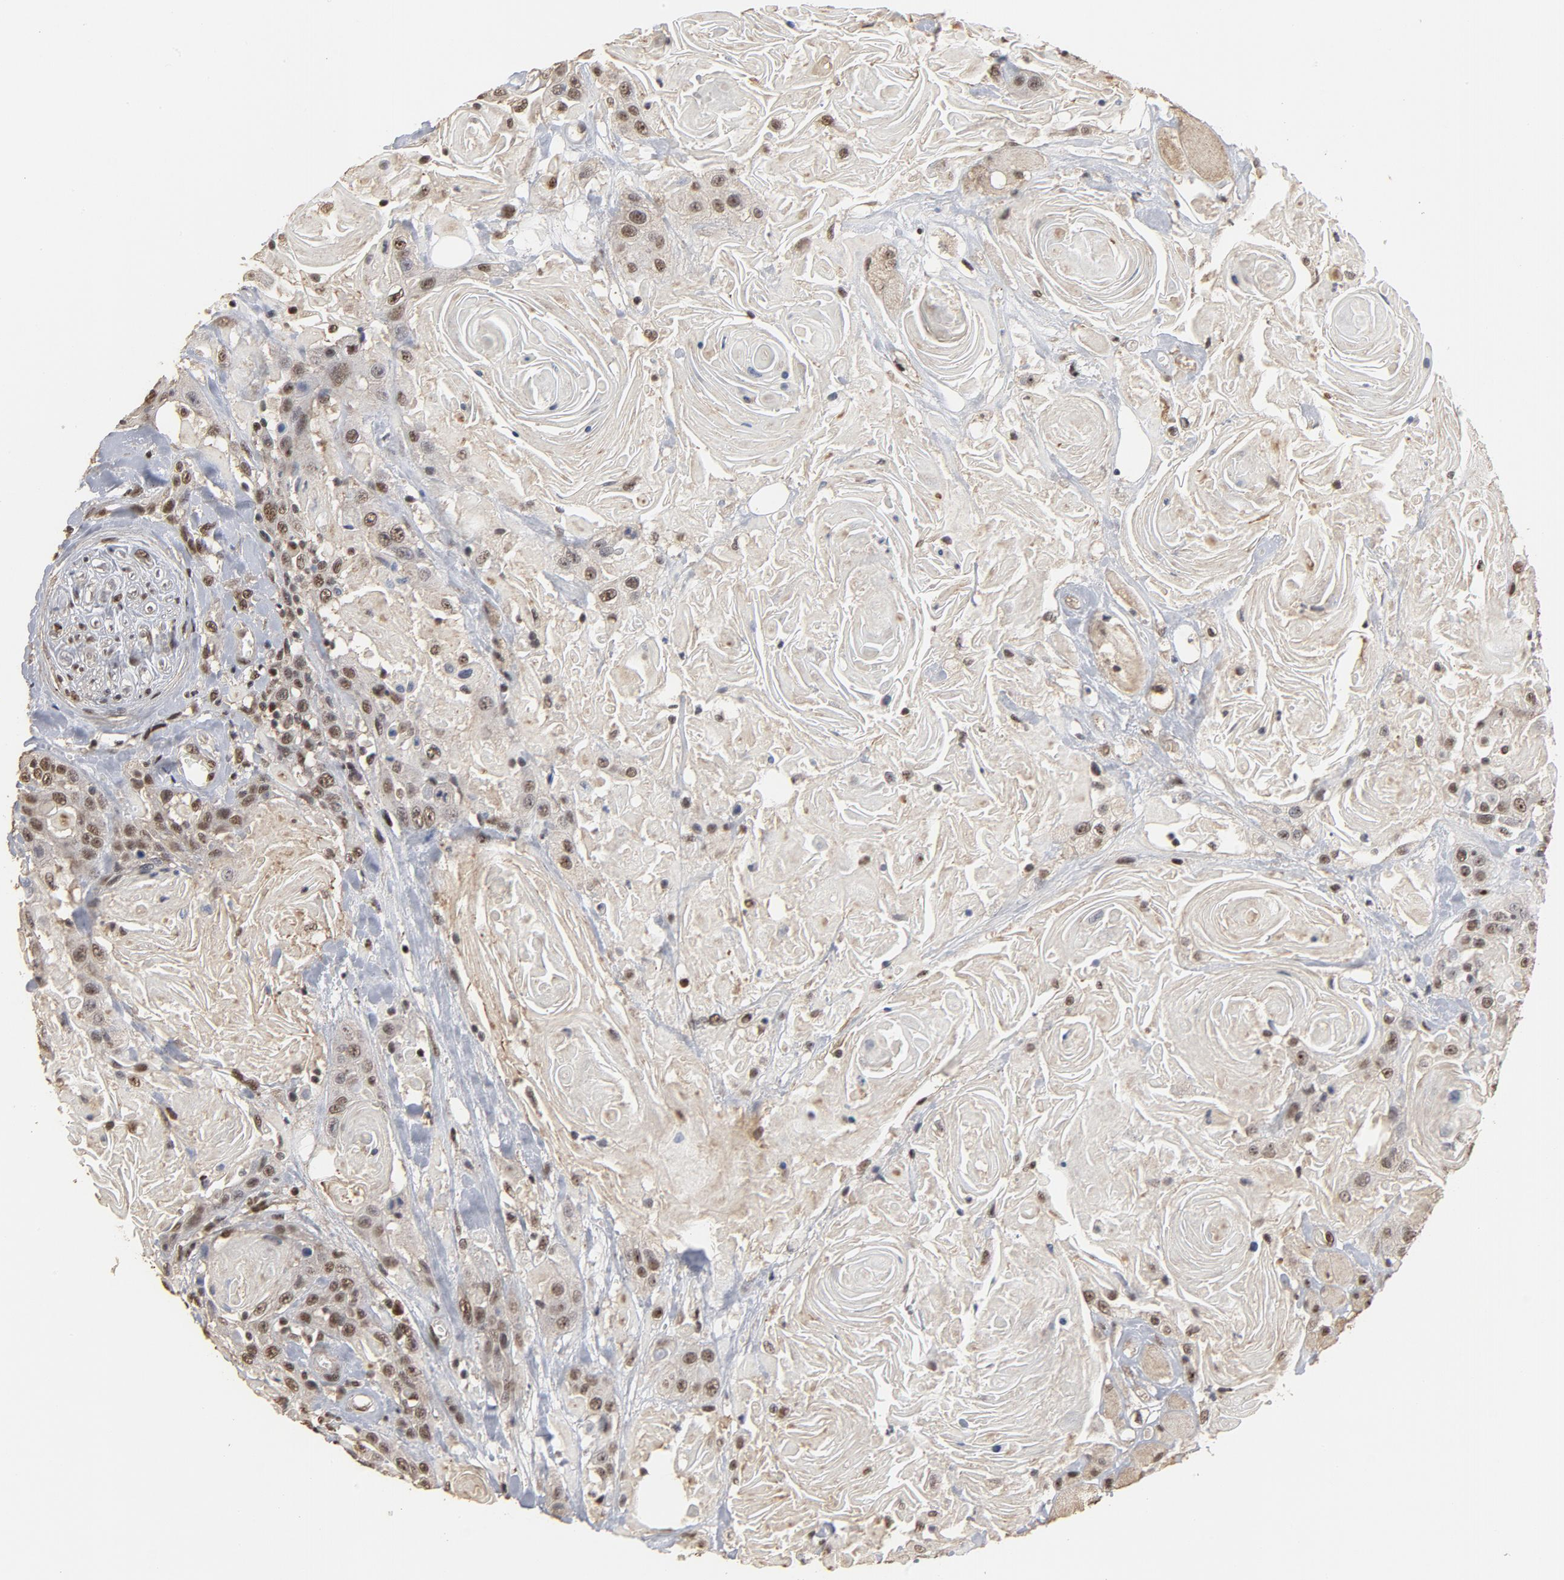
{"staining": {"intensity": "moderate", "quantity": ">75%", "location": "nuclear"}, "tissue": "head and neck cancer", "cell_type": "Tumor cells", "image_type": "cancer", "snomed": [{"axis": "morphology", "description": "Squamous cell carcinoma, NOS"}, {"axis": "topography", "description": "Head-Neck"}], "caption": "A brown stain highlights moderate nuclear staining of a protein in human head and neck cancer (squamous cell carcinoma) tumor cells.", "gene": "TP53RK", "patient": {"sex": "female", "age": 84}}